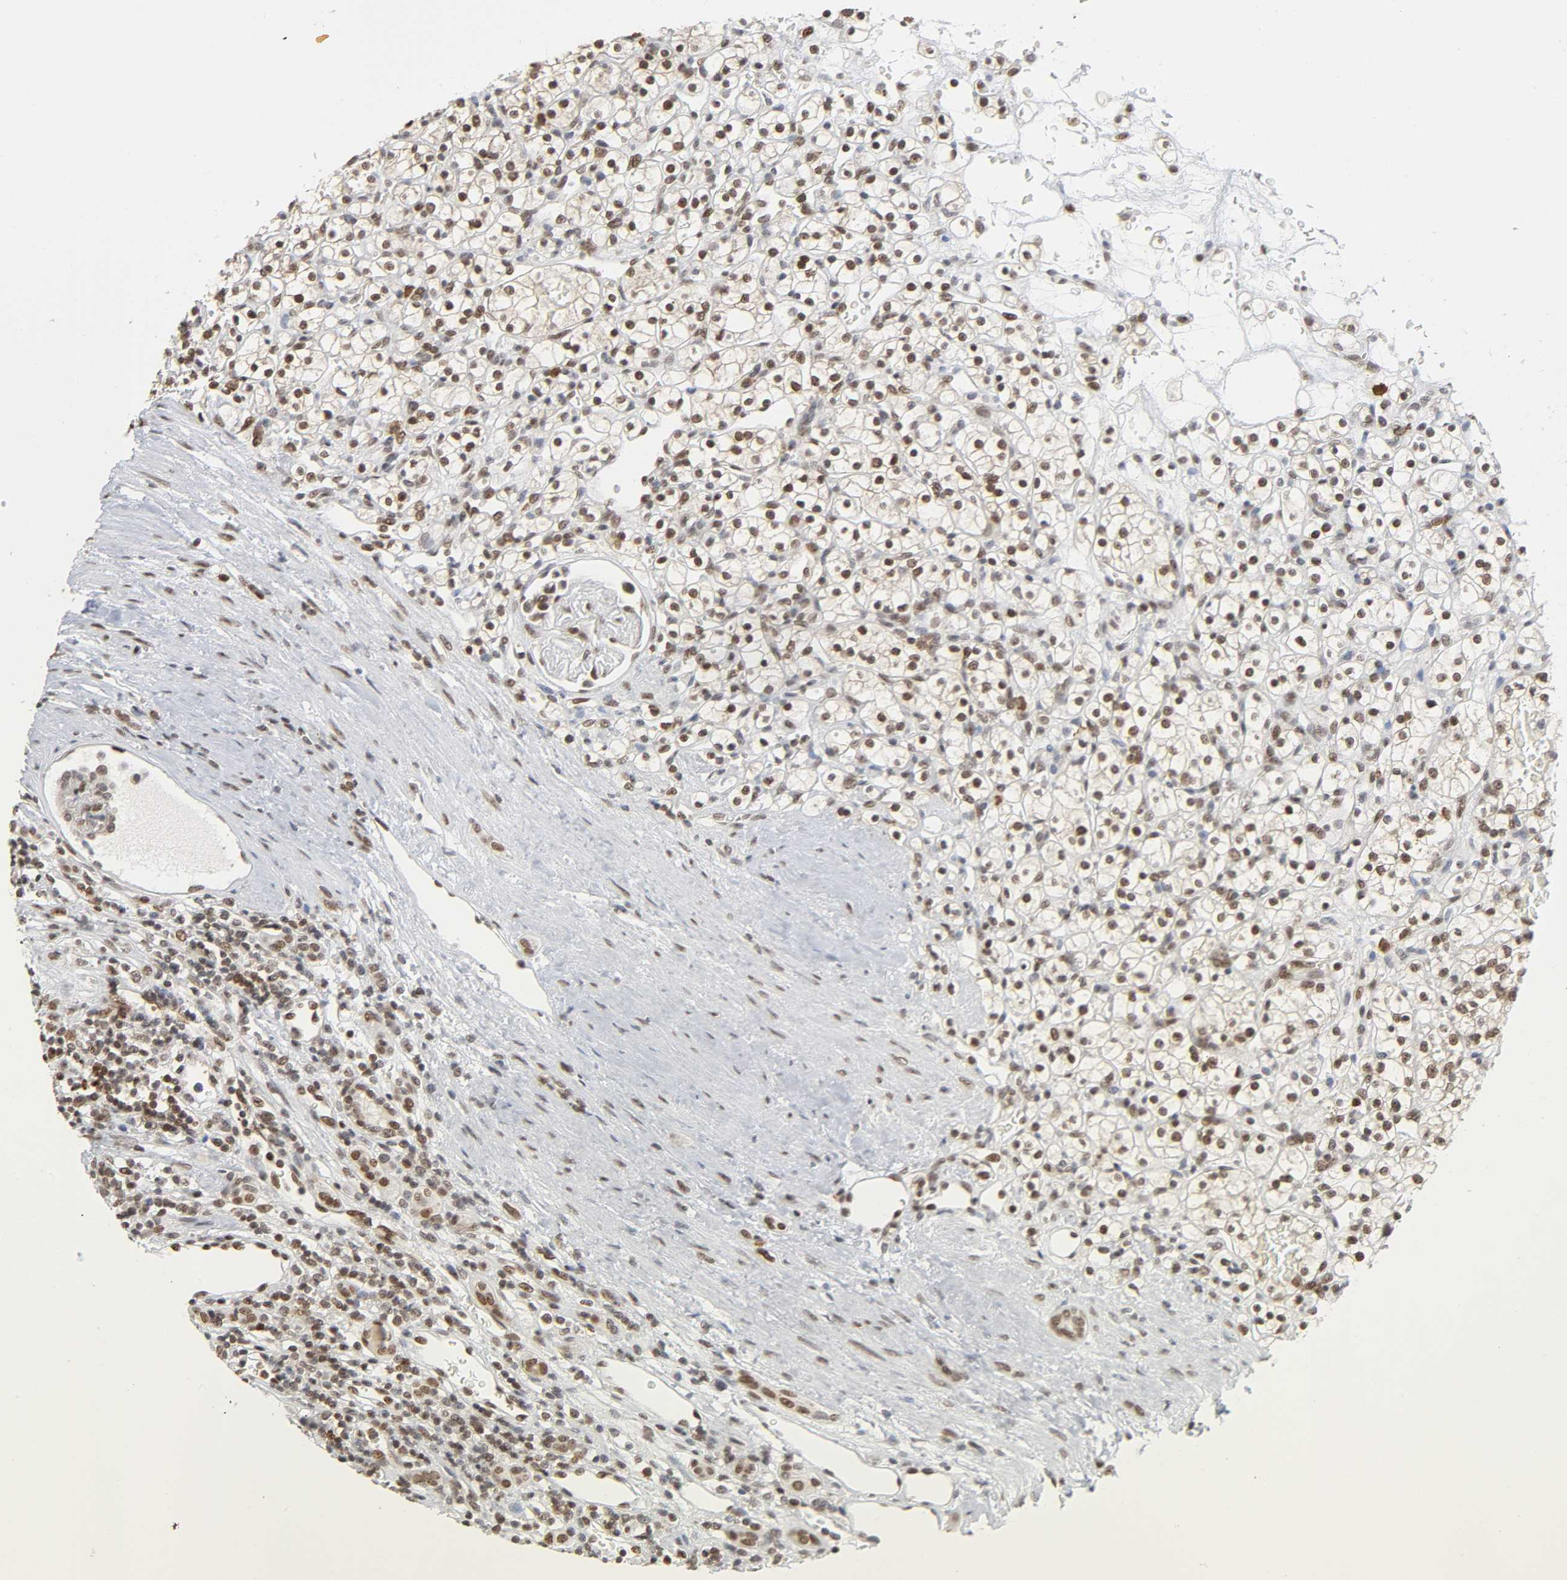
{"staining": {"intensity": "moderate", "quantity": ">75%", "location": "nuclear"}, "tissue": "renal cancer", "cell_type": "Tumor cells", "image_type": "cancer", "snomed": [{"axis": "morphology", "description": "Normal tissue, NOS"}, {"axis": "morphology", "description": "Adenocarcinoma, NOS"}, {"axis": "topography", "description": "Kidney"}], "caption": "Protein expression analysis of human renal adenocarcinoma reveals moderate nuclear staining in approximately >75% of tumor cells.", "gene": "SUMO1", "patient": {"sex": "female", "age": 55}}